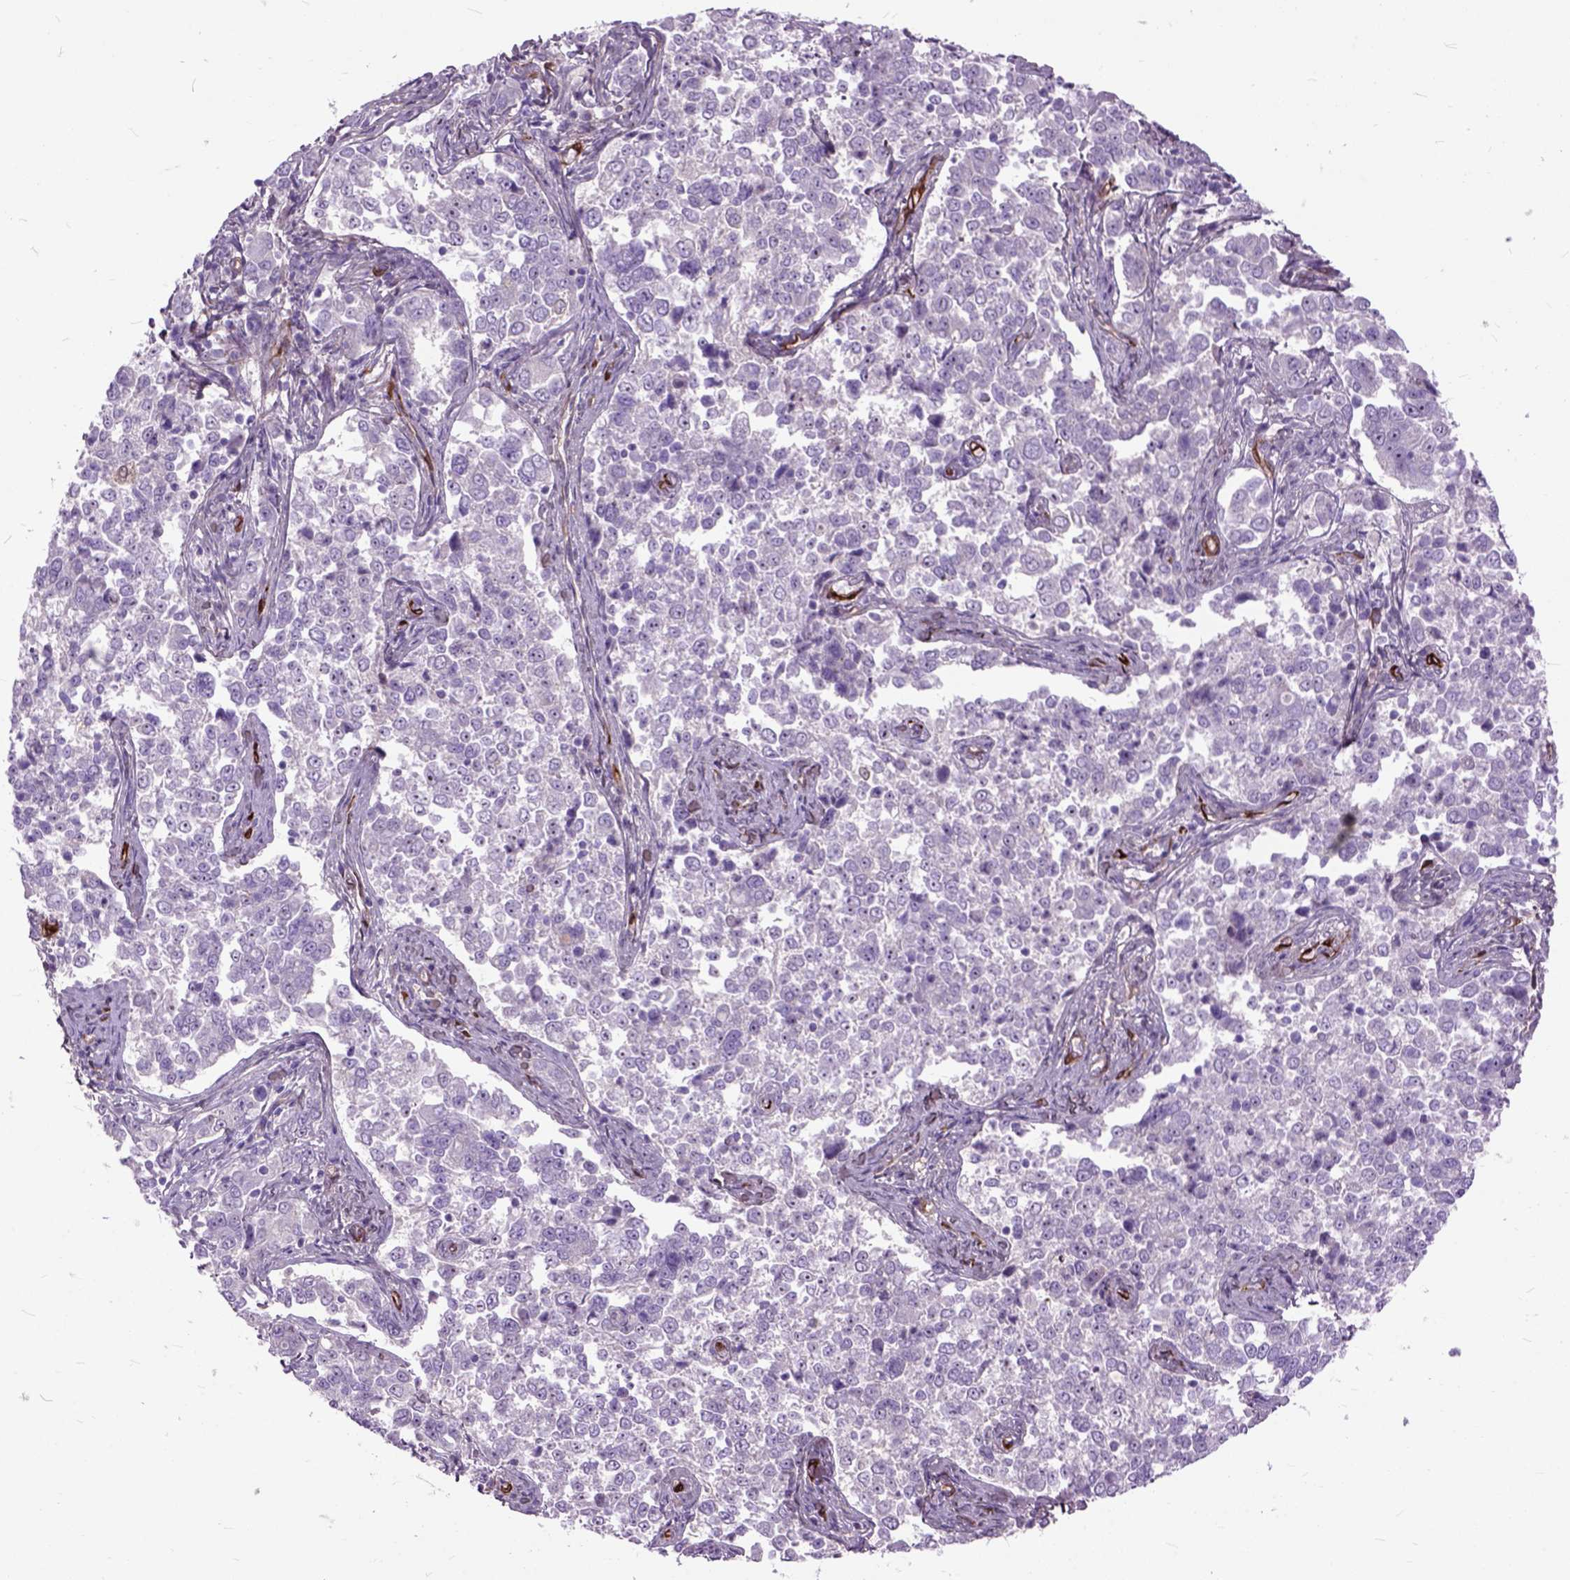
{"staining": {"intensity": "negative", "quantity": "none", "location": "none"}, "tissue": "endometrial cancer", "cell_type": "Tumor cells", "image_type": "cancer", "snomed": [{"axis": "morphology", "description": "Adenocarcinoma, NOS"}, {"axis": "topography", "description": "Endometrium"}], "caption": "This histopathology image is of endometrial cancer stained with immunohistochemistry to label a protein in brown with the nuclei are counter-stained blue. There is no staining in tumor cells.", "gene": "MAPT", "patient": {"sex": "female", "age": 43}}